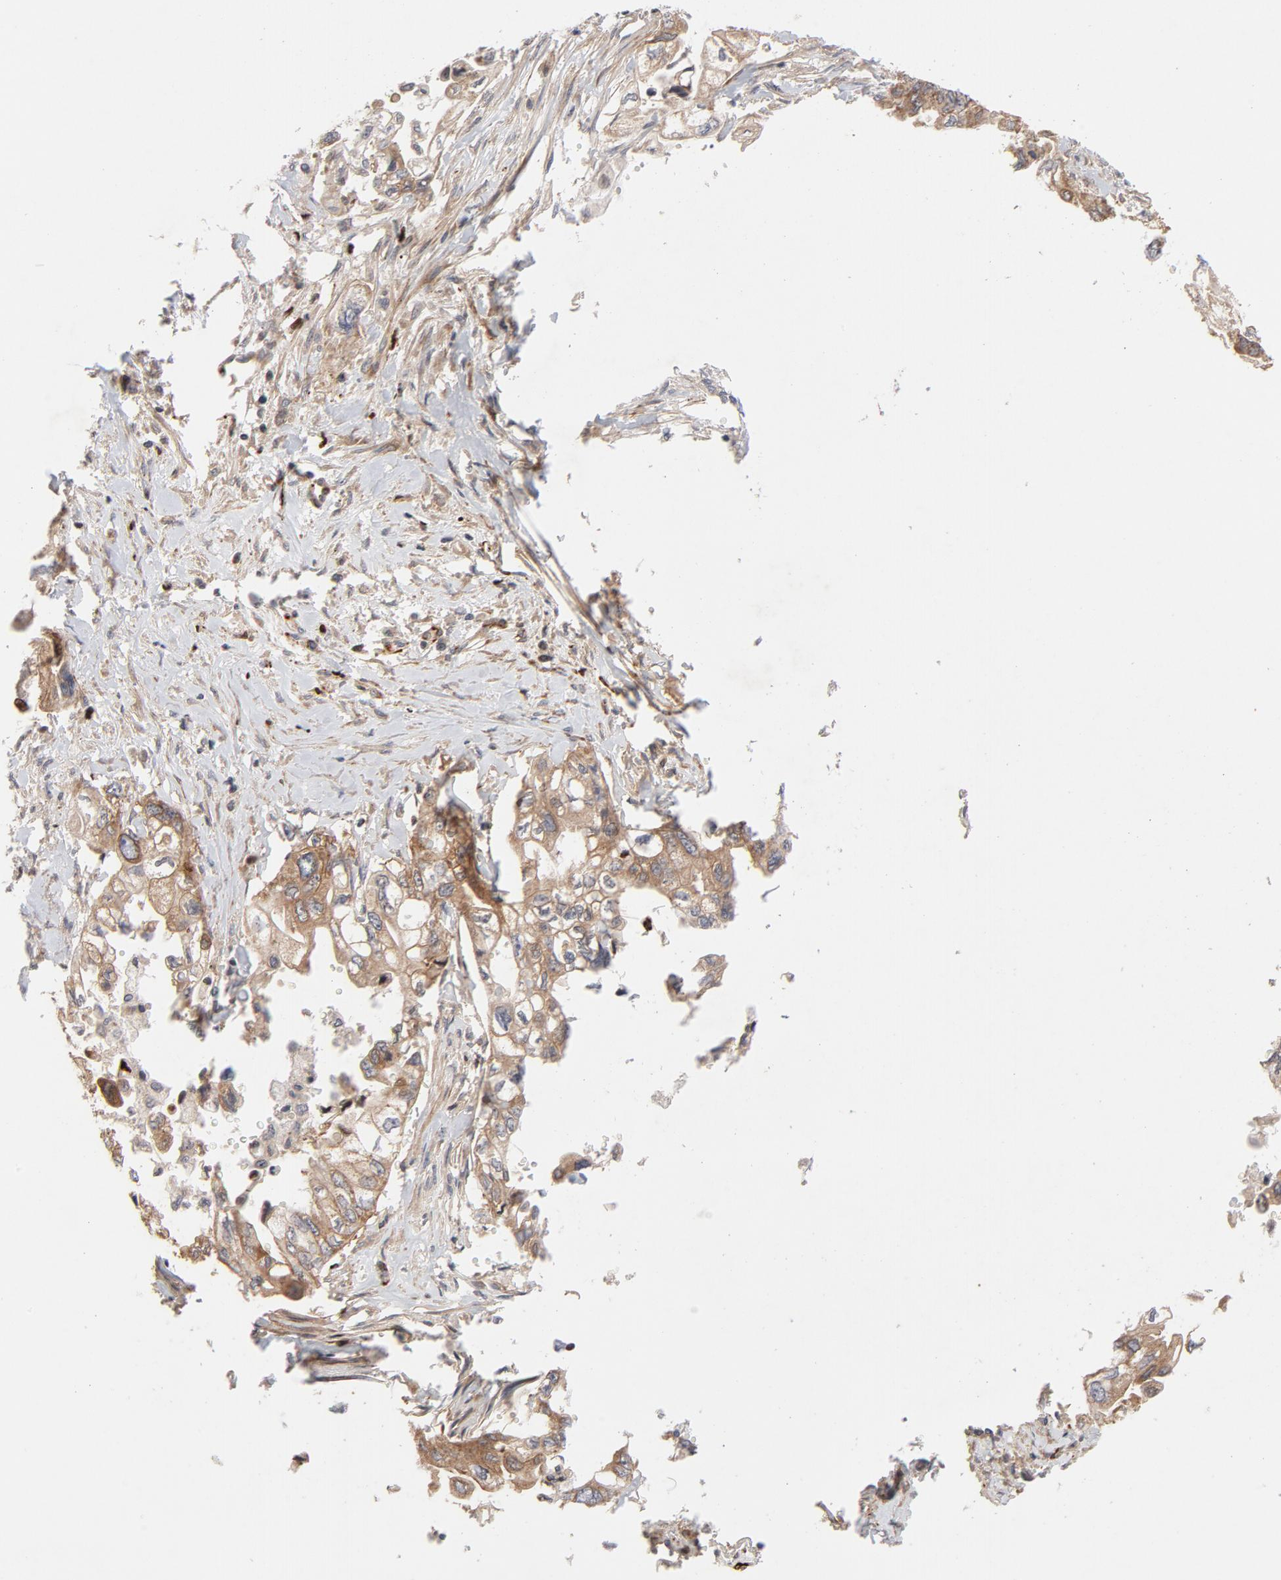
{"staining": {"intensity": "moderate", "quantity": ">75%", "location": "cytoplasmic/membranous"}, "tissue": "pancreatic cancer", "cell_type": "Tumor cells", "image_type": "cancer", "snomed": [{"axis": "morphology", "description": "Normal tissue, NOS"}, {"axis": "topography", "description": "Pancreas"}], "caption": "Human pancreatic cancer stained with a brown dye demonstrates moderate cytoplasmic/membranous positive expression in about >75% of tumor cells.", "gene": "DNAAF2", "patient": {"sex": "male", "age": 42}}